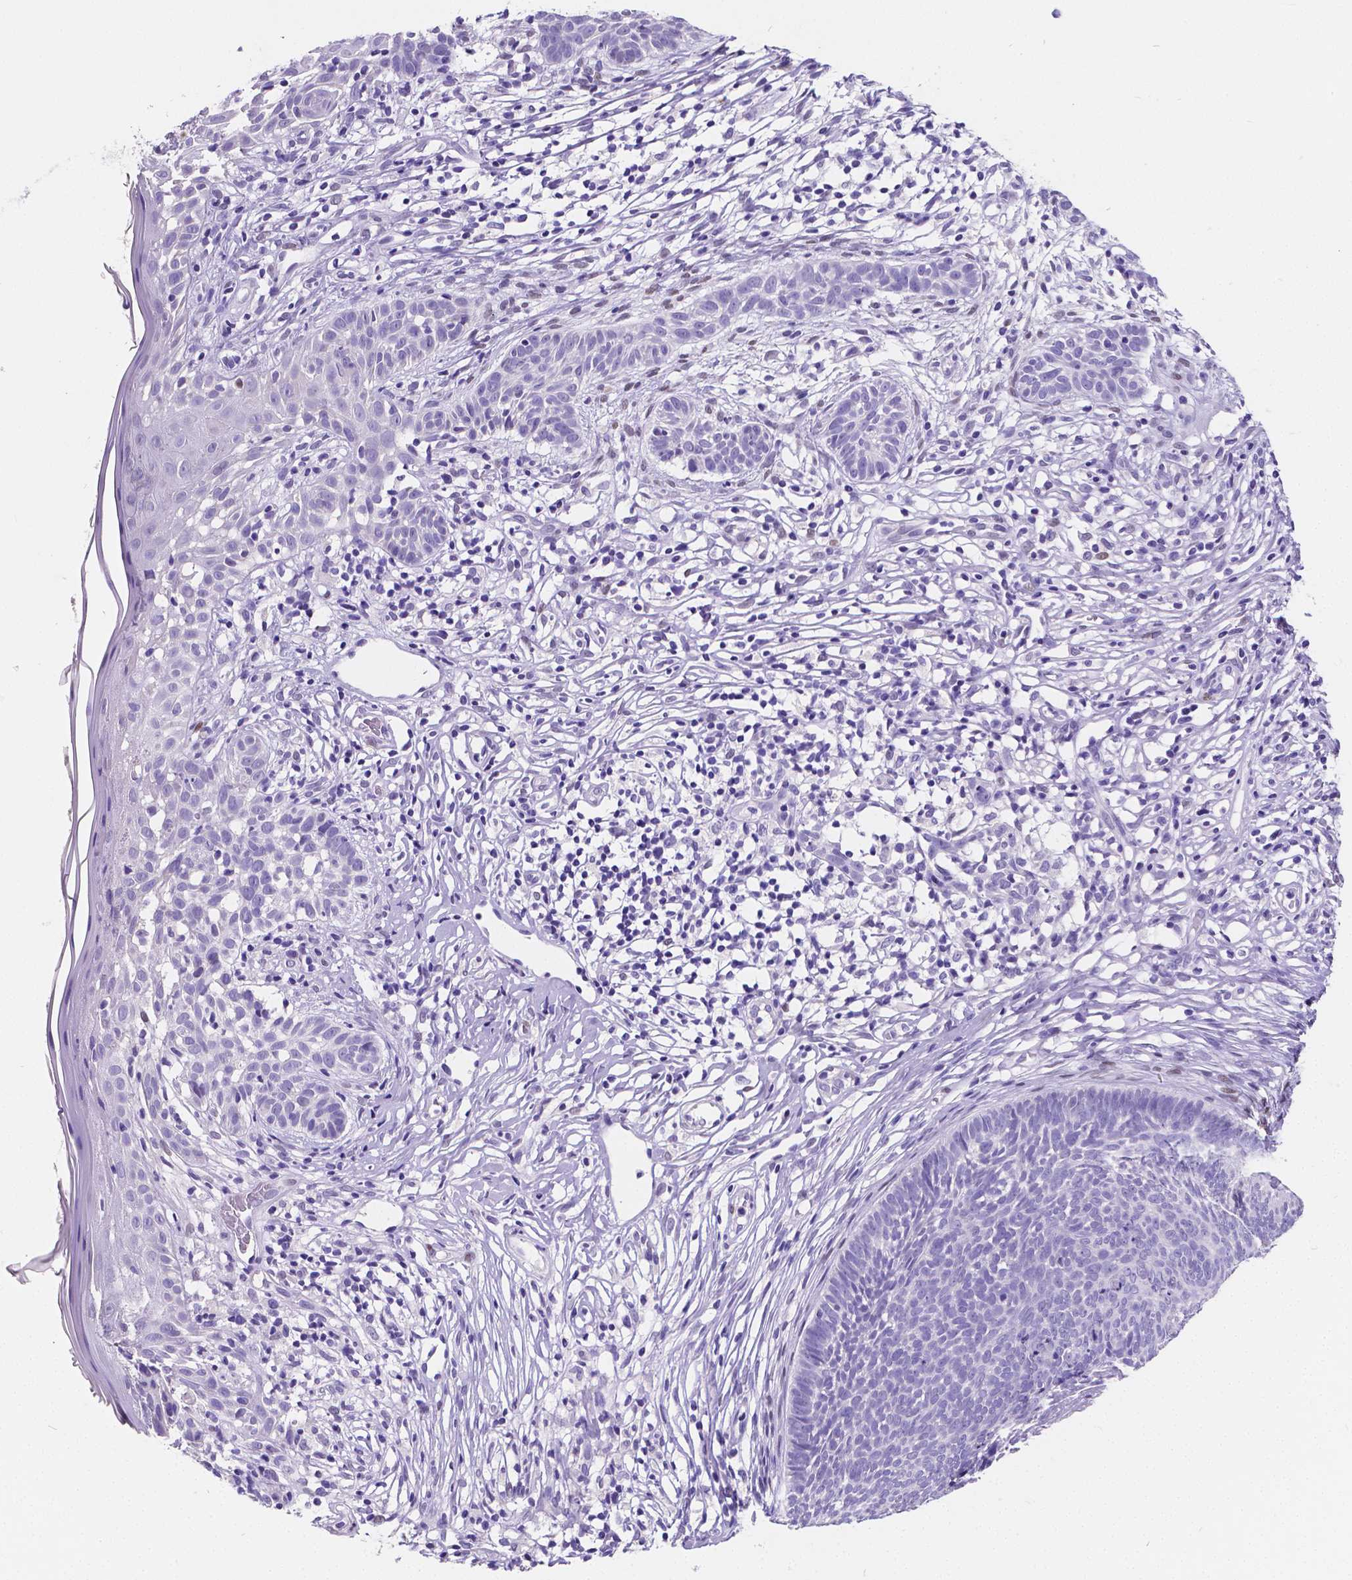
{"staining": {"intensity": "negative", "quantity": "none", "location": "none"}, "tissue": "skin cancer", "cell_type": "Tumor cells", "image_type": "cancer", "snomed": [{"axis": "morphology", "description": "Basal cell carcinoma"}, {"axis": "topography", "description": "Skin"}], "caption": "A micrograph of skin cancer stained for a protein exhibits no brown staining in tumor cells. Brightfield microscopy of immunohistochemistry stained with DAB (3,3'-diaminobenzidine) (brown) and hematoxylin (blue), captured at high magnification.", "gene": "SATB2", "patient": {"sex": "male", "age": 85}}